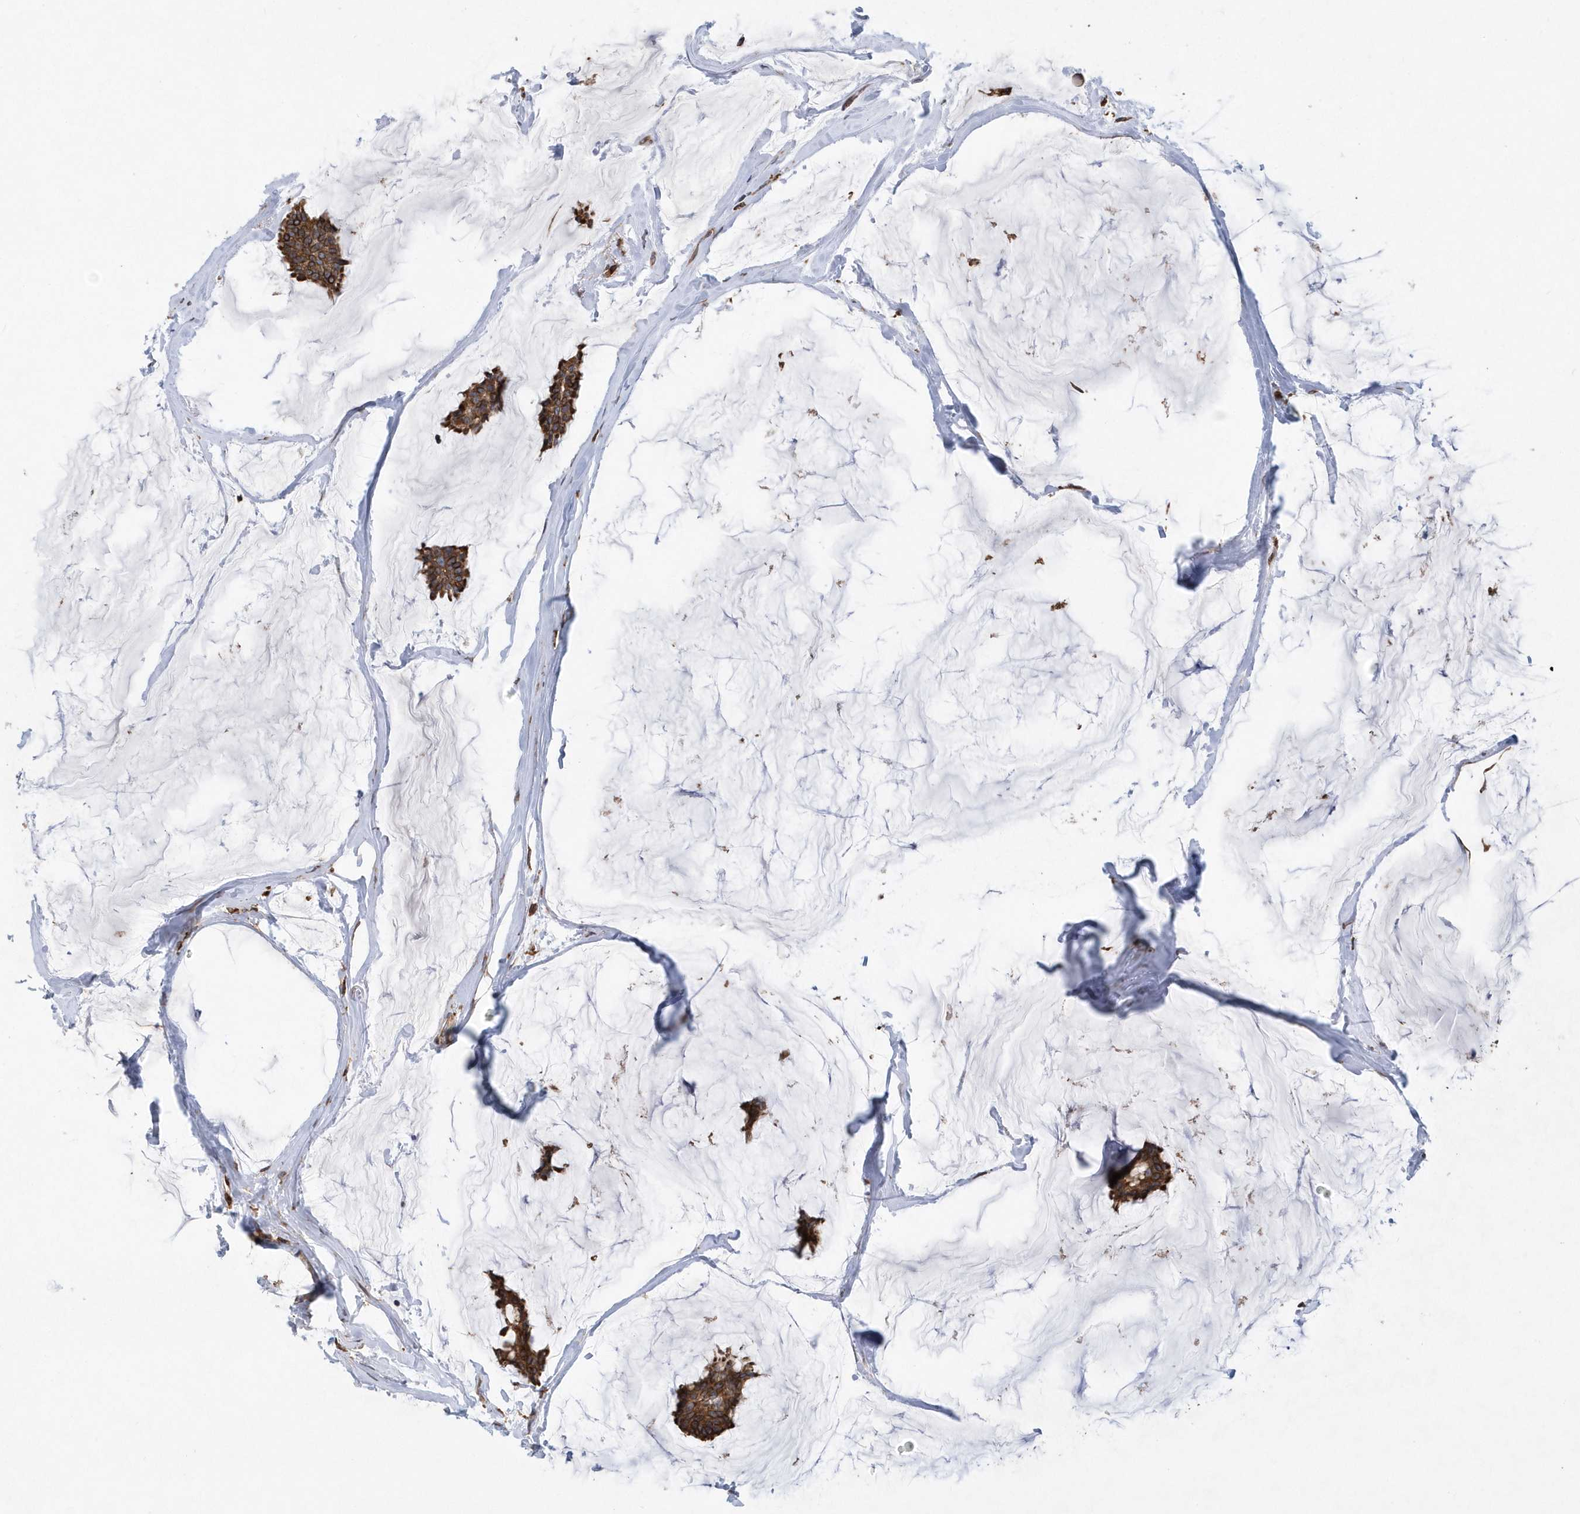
{"staining": {"intensity": "strong", "quantity": ">75%", "location": "cytoplasmic/membranous"}, "tissue": "breast cancer", "cell_type": "Tumor cells", "image_type": "cancer", "snomed": [{"axis": "morphology", "description": "Duct carcinoma"}, {"axis": "topography", "description": "Breast"}], "caption": "Protein staining reveals strong cytoplasmic/membranous expression in about >75% of tumor cells in breast invasive ductal carcinoma.", "gene": "VAMP7", "patient": {"sex": "female", "age": 93}}